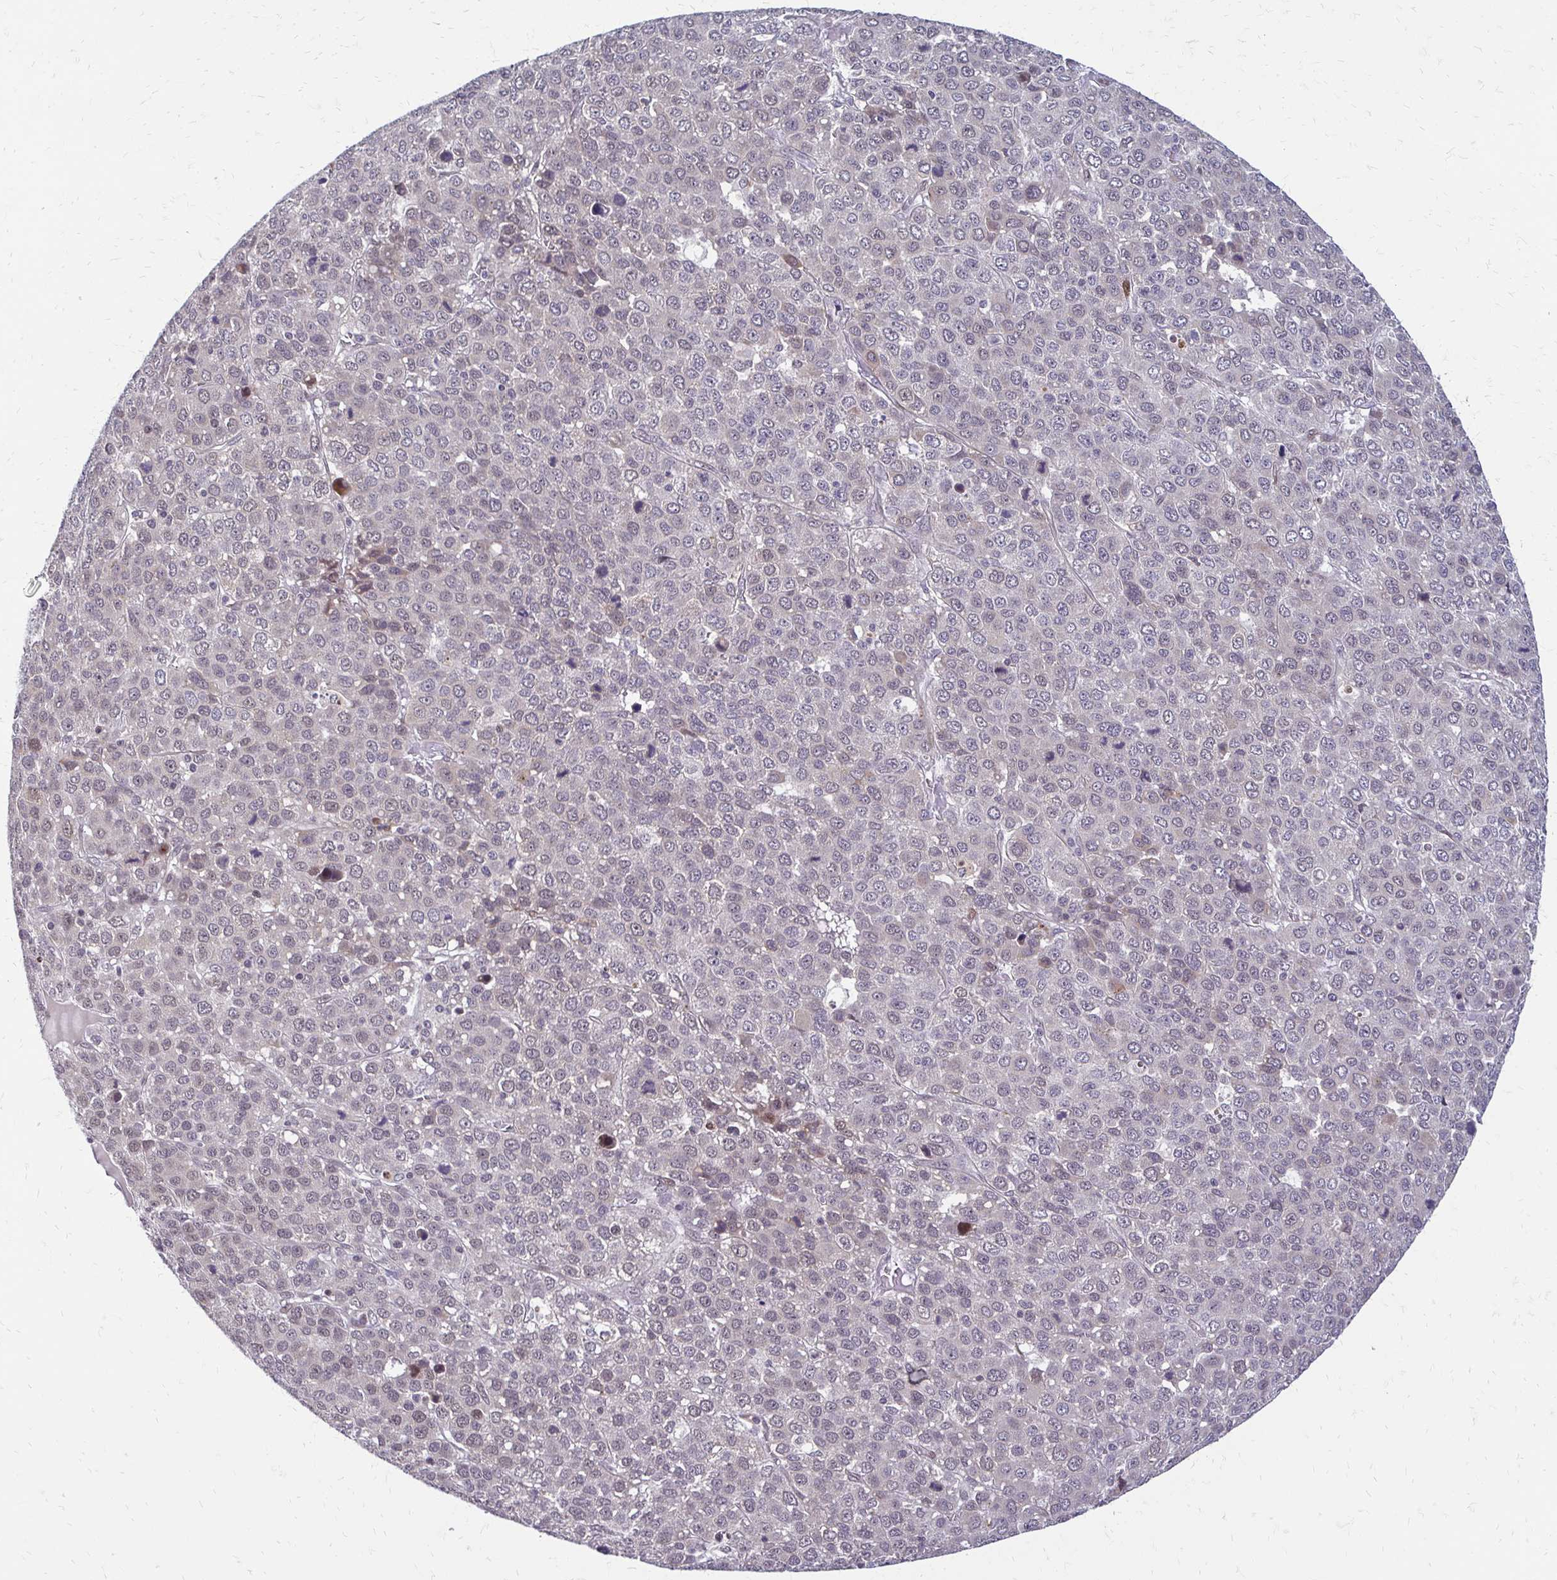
{"staining": {"intensity": "negative", "quantity": "none", "location": "none"}, "tissue": "liver cancer", "cell_type": "Tumor cells", "image_type": "cancer", "snomed": [{"axis": "morphology", "description": "Carcinoma, Hepatocellular, NOS"}, {"axis": "topography", "description": "Liver"}], "caption": "Hepatocellular carcinoma (liver) was stained to show a protein in brown. There is no significant staining in tumor cells.", "gene": "TRIR", "patient": {"sex": "male", "age": 69}}